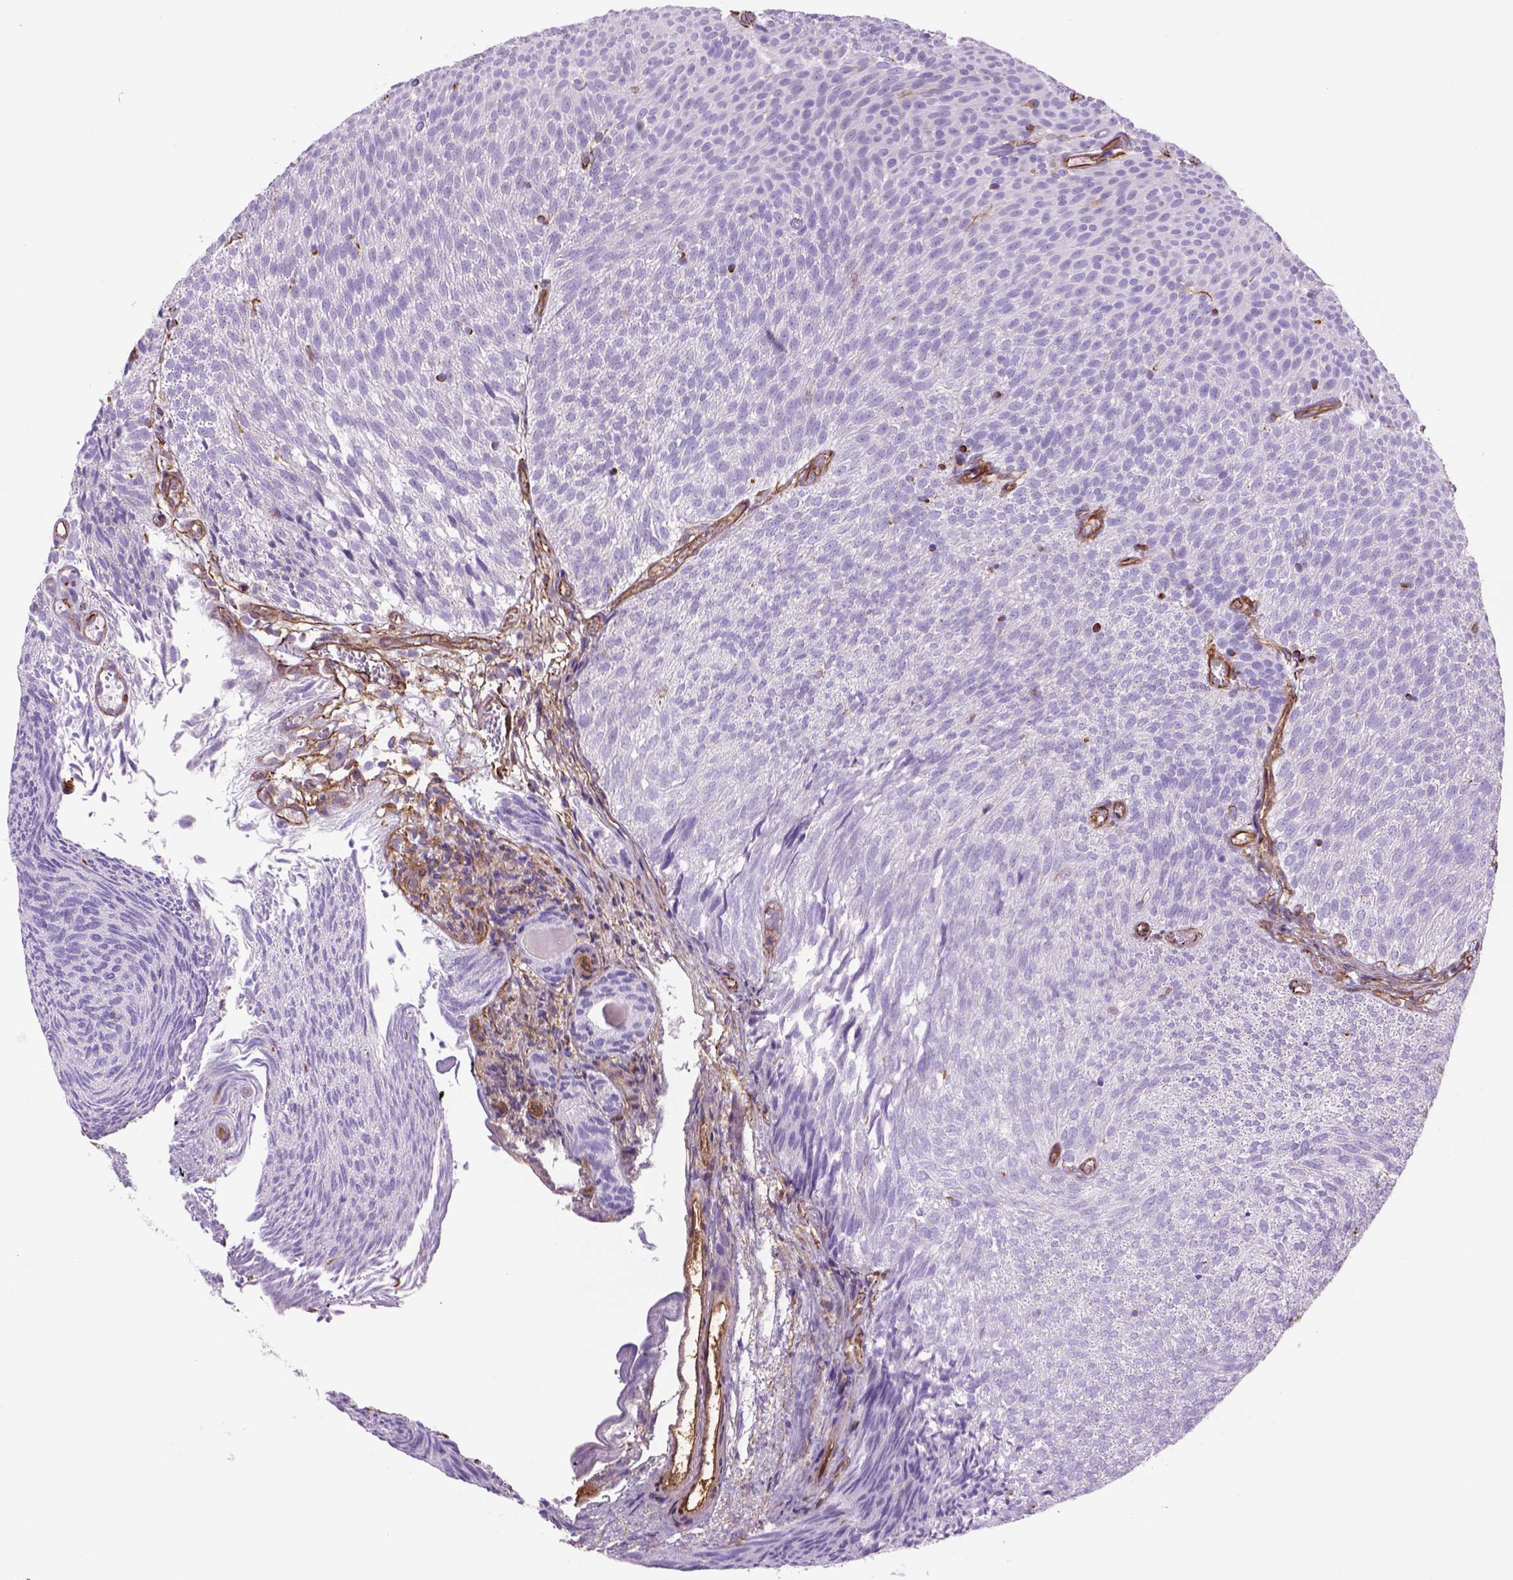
{"staining": {"intensity": "negative", "quantity": "none", "location": "none"}, "tissue": "urothelial cancer", "cell_type": "Tumor cells", "image_type": "cancer", "snomed": [{"axis": "morphology", "description": "Urothelial carcinoma, Low grade"}, {"axis": "topography", "description": "Urinary bladder"}], "caption": "Histopathology image shows no significant protein expression in tumor cells of urothelial cancer.", "gene": "ZZZ3", "patient": {"sex": "male", "age": 77}}